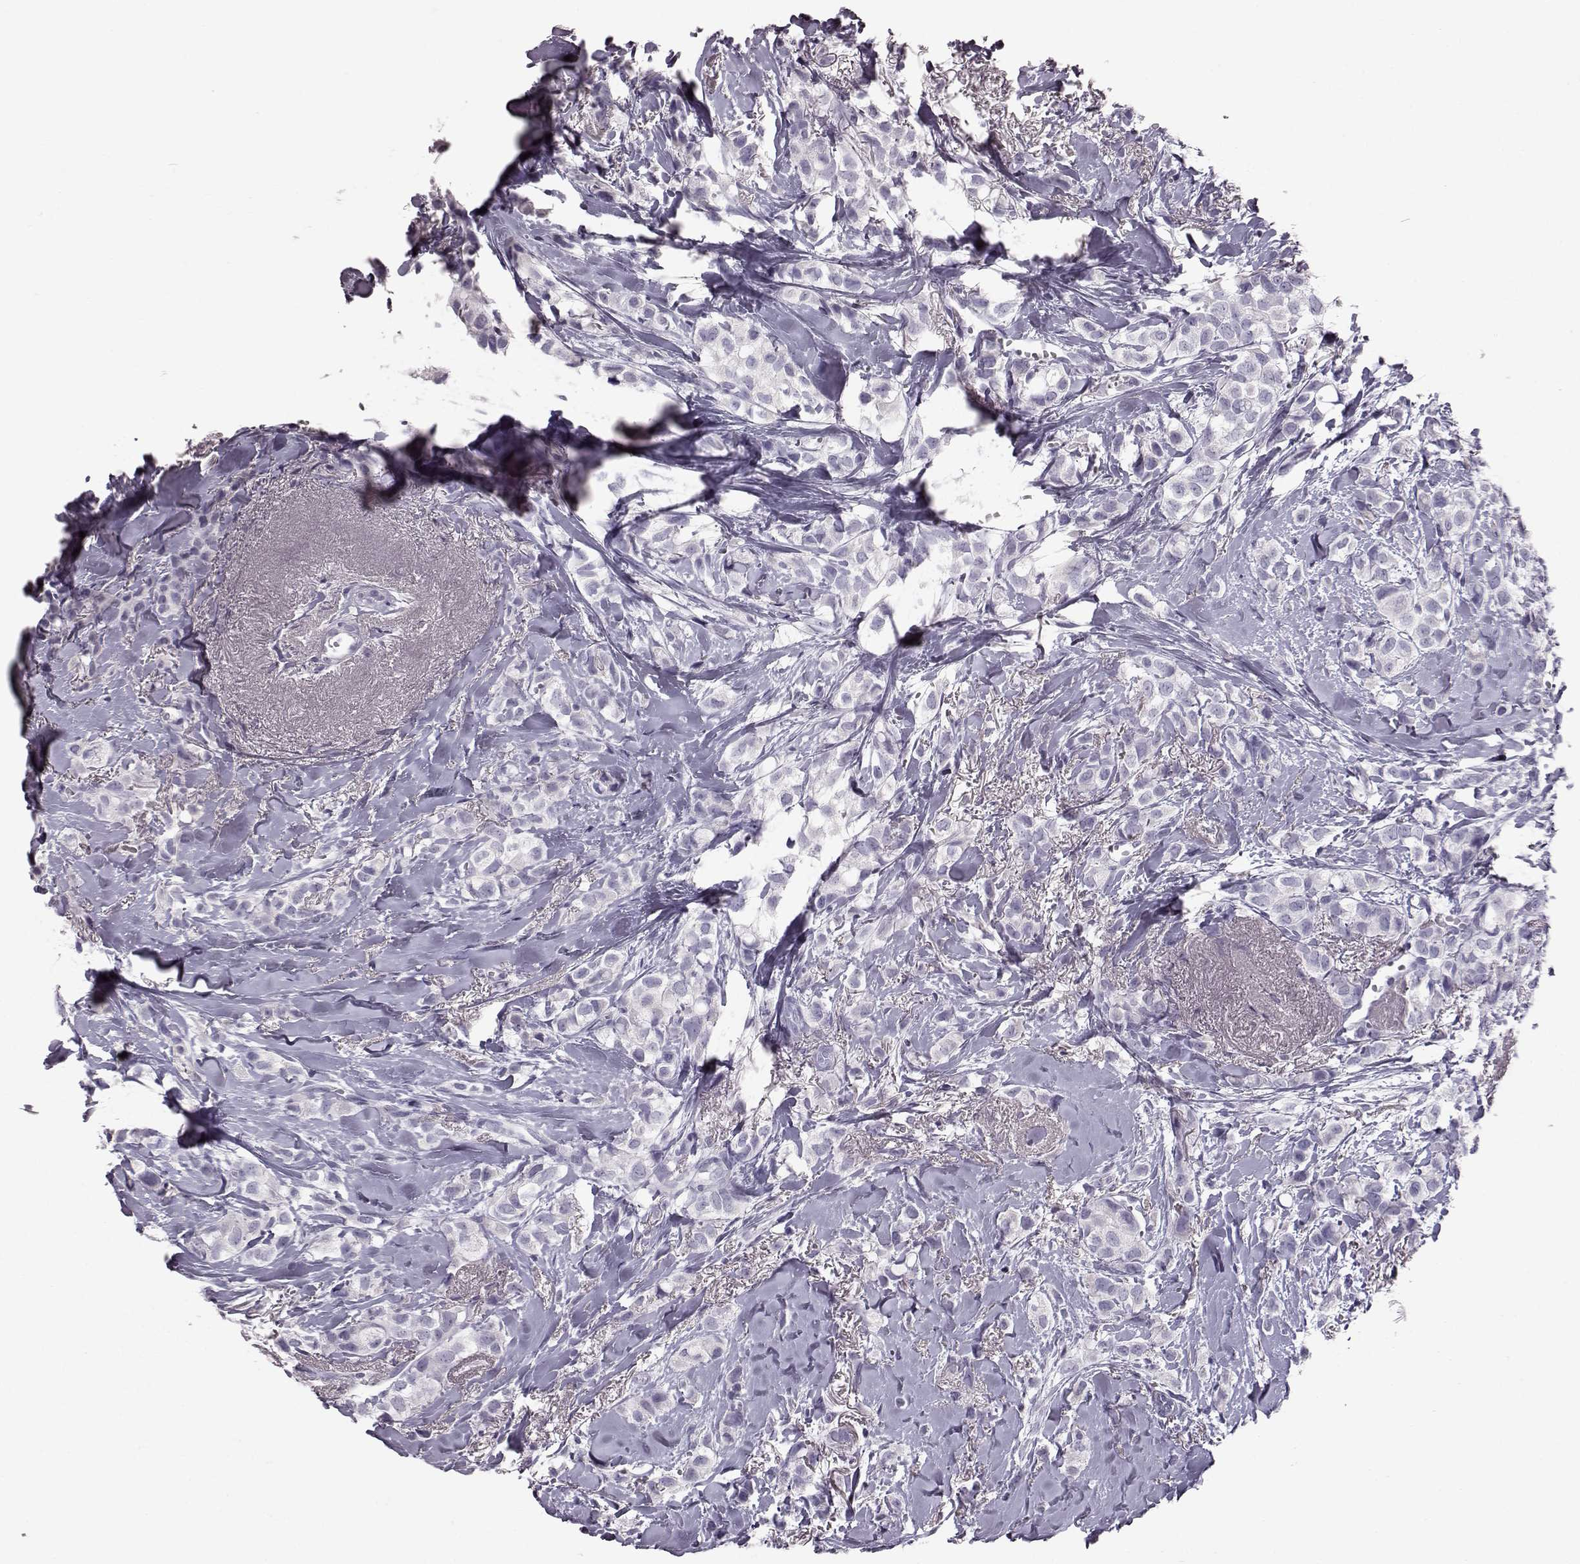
{"staining": {"intensity": "negative", "quantity": "none", "location": "none"}, "tissue": "breast cancer", "cell_type": "Tumor cells", "image_type": "cancer", "snomed": [{"axis": "morphology", "description": "Duct carcinoma"}, {"axis": "topography", "description": "Breast"}], "caption": "The histopathology image demonstrates no staining of tumor cells in breast invasive ductal carcinoma.", "gene": "TCHHL1", "patient": {"sex": "female", "age": 85}}